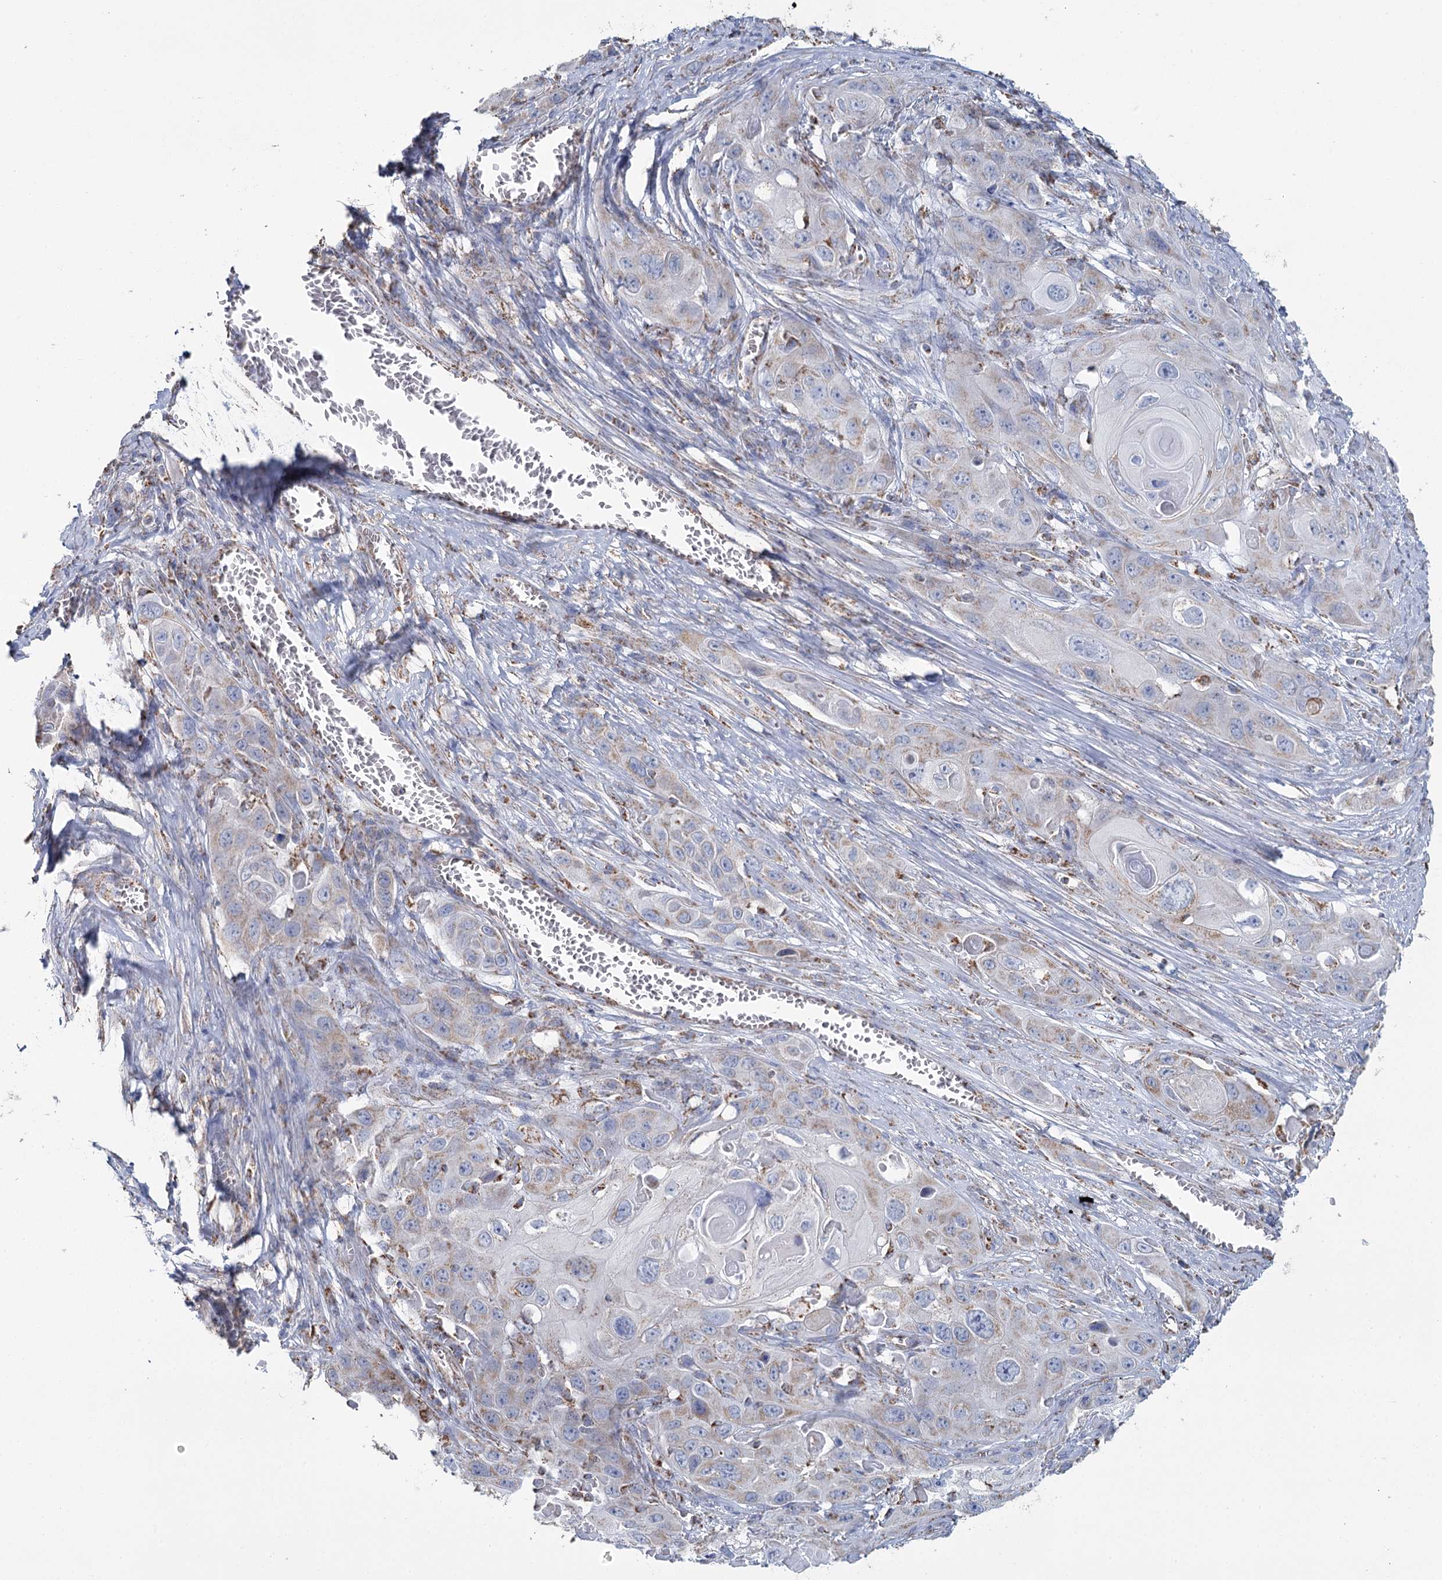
{"staining": {"intensity": "weak", "quantity": "<25%", "location": "cytoplasmic/membranous"}, "tissue": "skin cancer", "cell_type": "Tumor cells", "image_type": "cancer", "snomed": [{"axis": "morphology", "description": "Squamous cell carcinoma, NOS"}, {"axis": "topography", "description": "Skin"}], "caption": "This is a histopathology image of immunohistochemistry (IHC) staining of skin cancer, which shows no staining in tumor cells.", "gene": "MRPL44", "patient": {"sex": "male", "age": 55}}